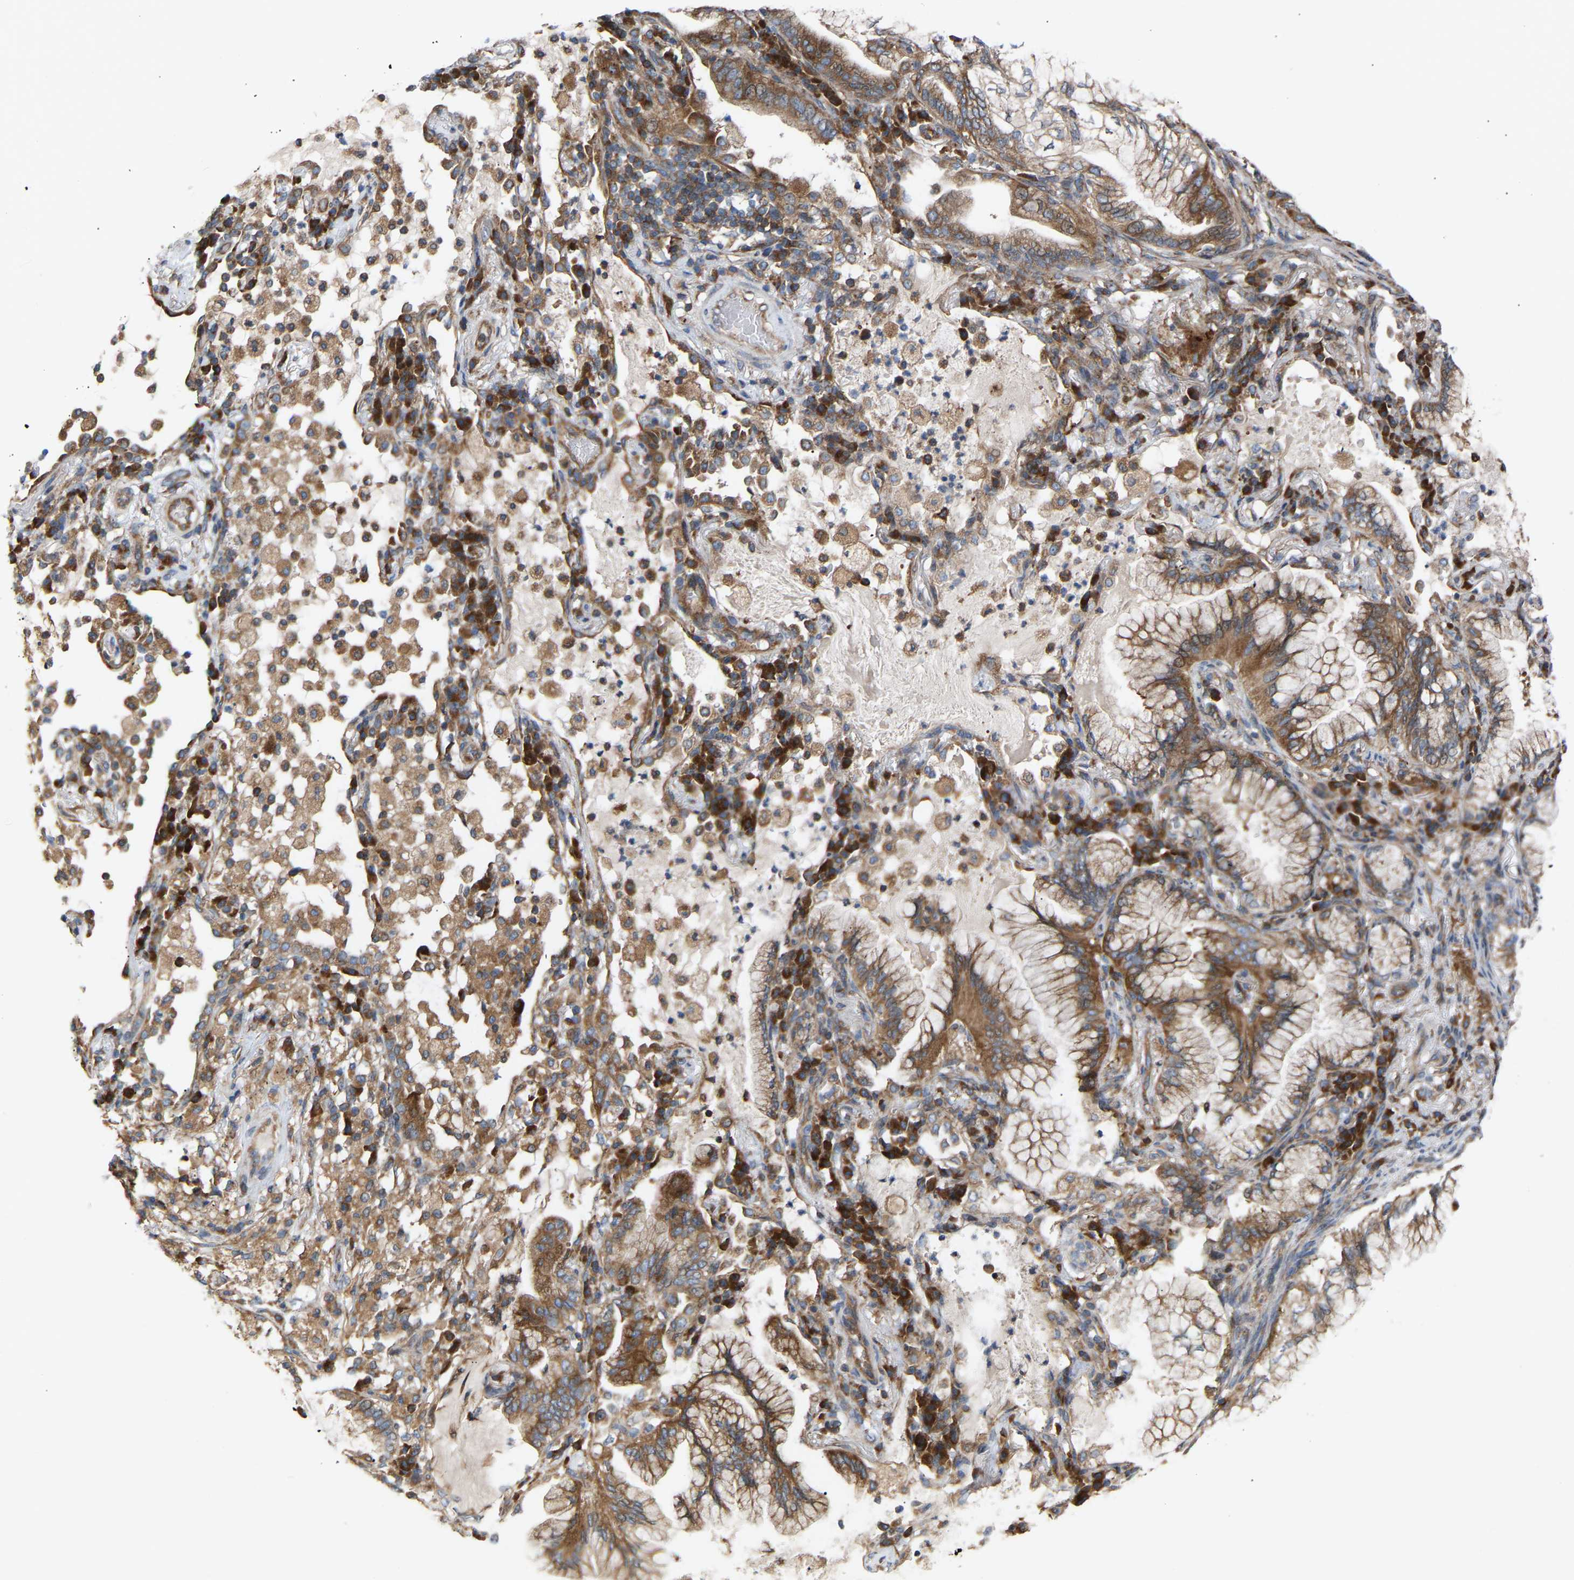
{"staining": {"intensity": "moderate", "quantity": ">75%", "location": "cytoplasmic/membranous"}, "tissue": "lung cancer", "cell_type": "Tumor cells", "image_type": "cancer", "snomed": [{"axis": "morphology", "description": "Adenocarcinoma, NOS"}, {"axis": "topography", "description": "Lung"}], "caption": "Adenocarcinoma (lung) stained for a protein (brown) displays moderate cytoplasmic/membranous positive positivity in about >75% of tumor cells.", "gene": "GCN1", "patient": {"sex": "female", "age": 70}}